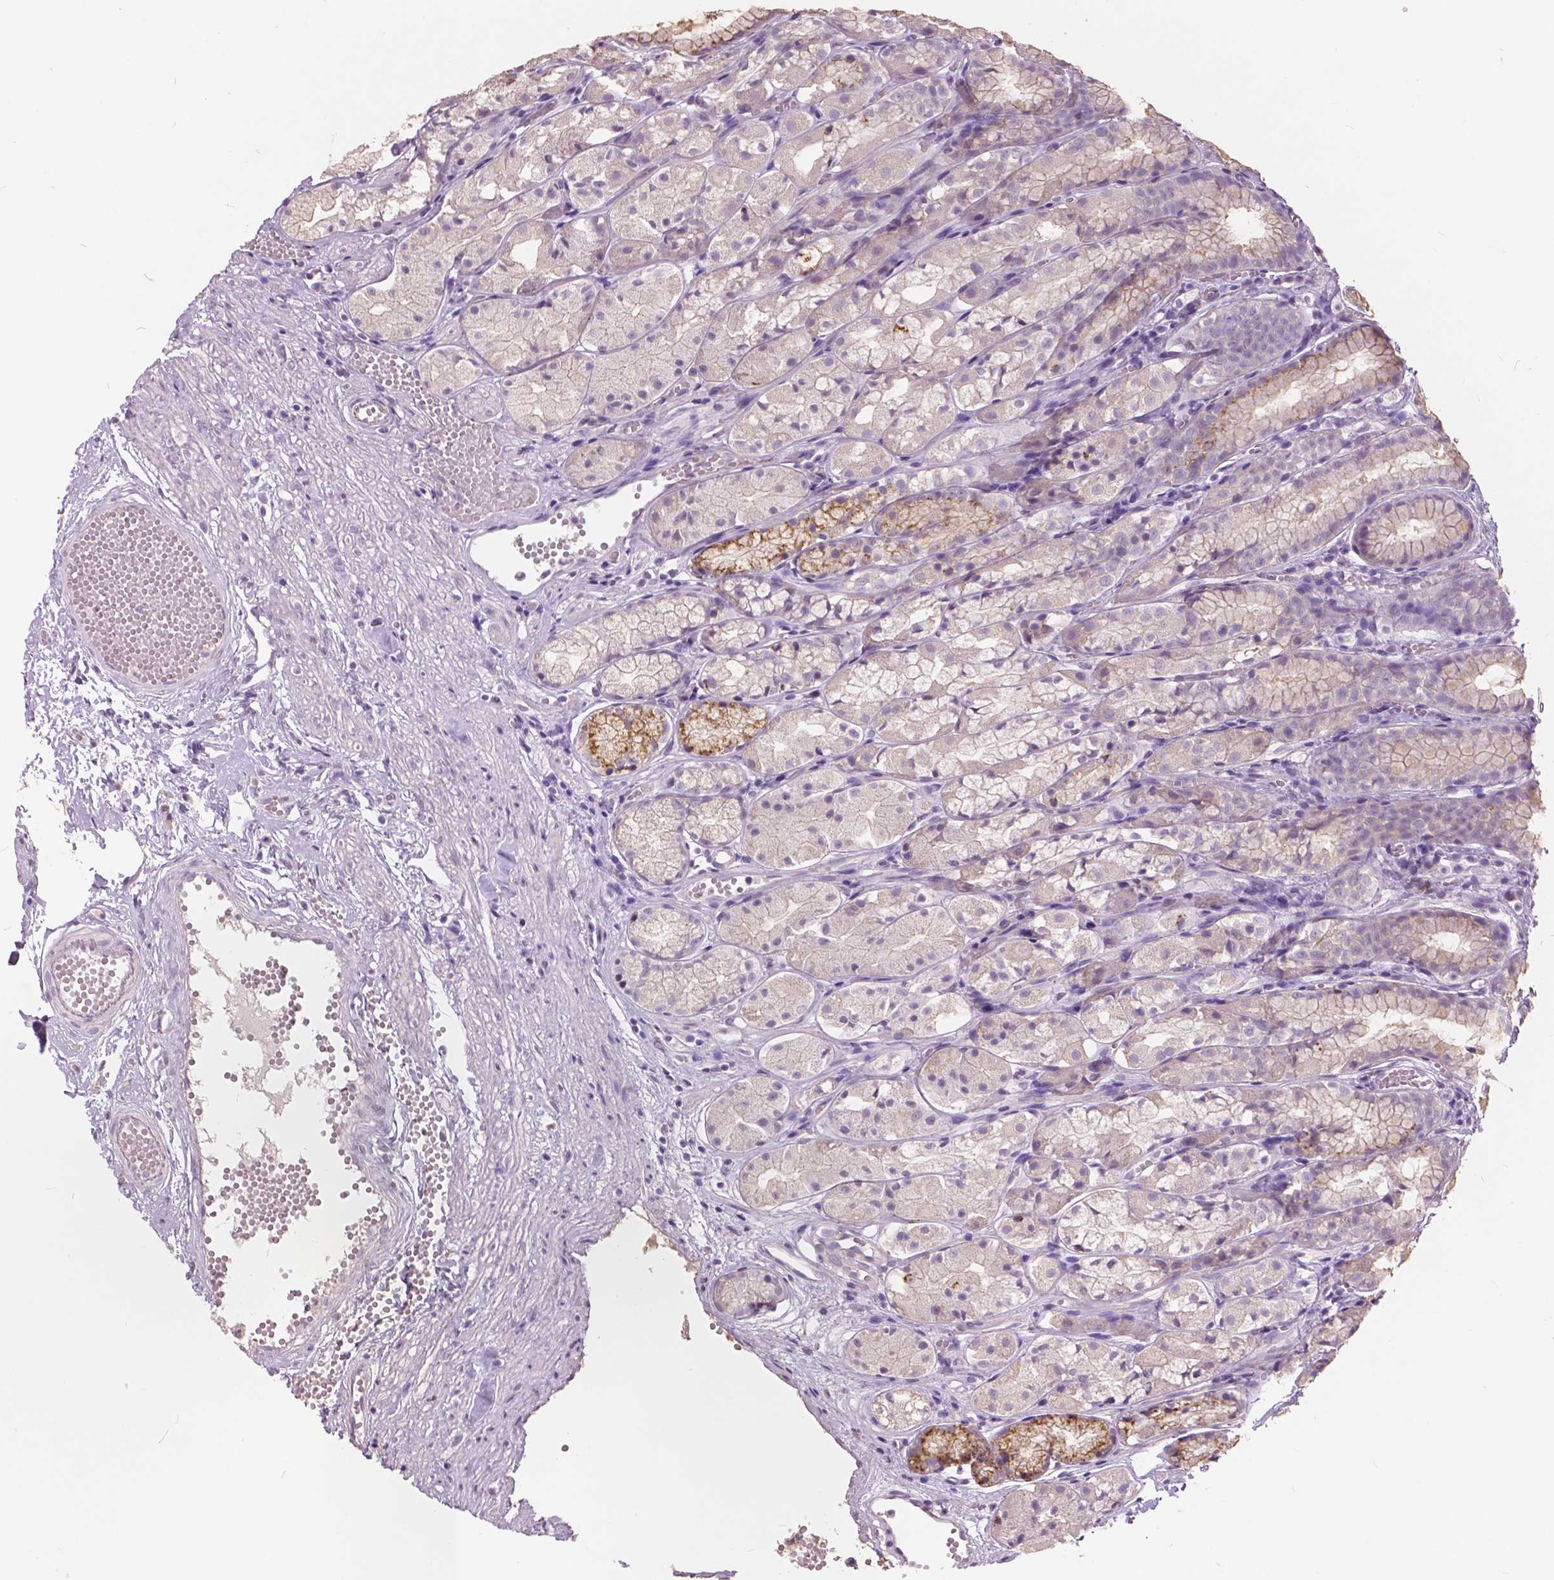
{"staining": {"intensity": "moderate", "quantity": "25%-75%", "location": "cytoplasmic/membranous"}, "tissue": "stomach", "cell_type": "Glandular cells", "image_type": "normal", "snomed": [{"axis": "morphology", "description": "Normal tissue, NOS"}, {"axis": "topography", "description": "Stomach"}], "caption": "DAB immunohistochemical staining of unremarkable human stomach shows moderate cytoplasmic/membranous protein positivity in about 25%-75% of glandular cells.", "gene": "GRIN2A", "patient": {"sex": "male", "age": 70}}